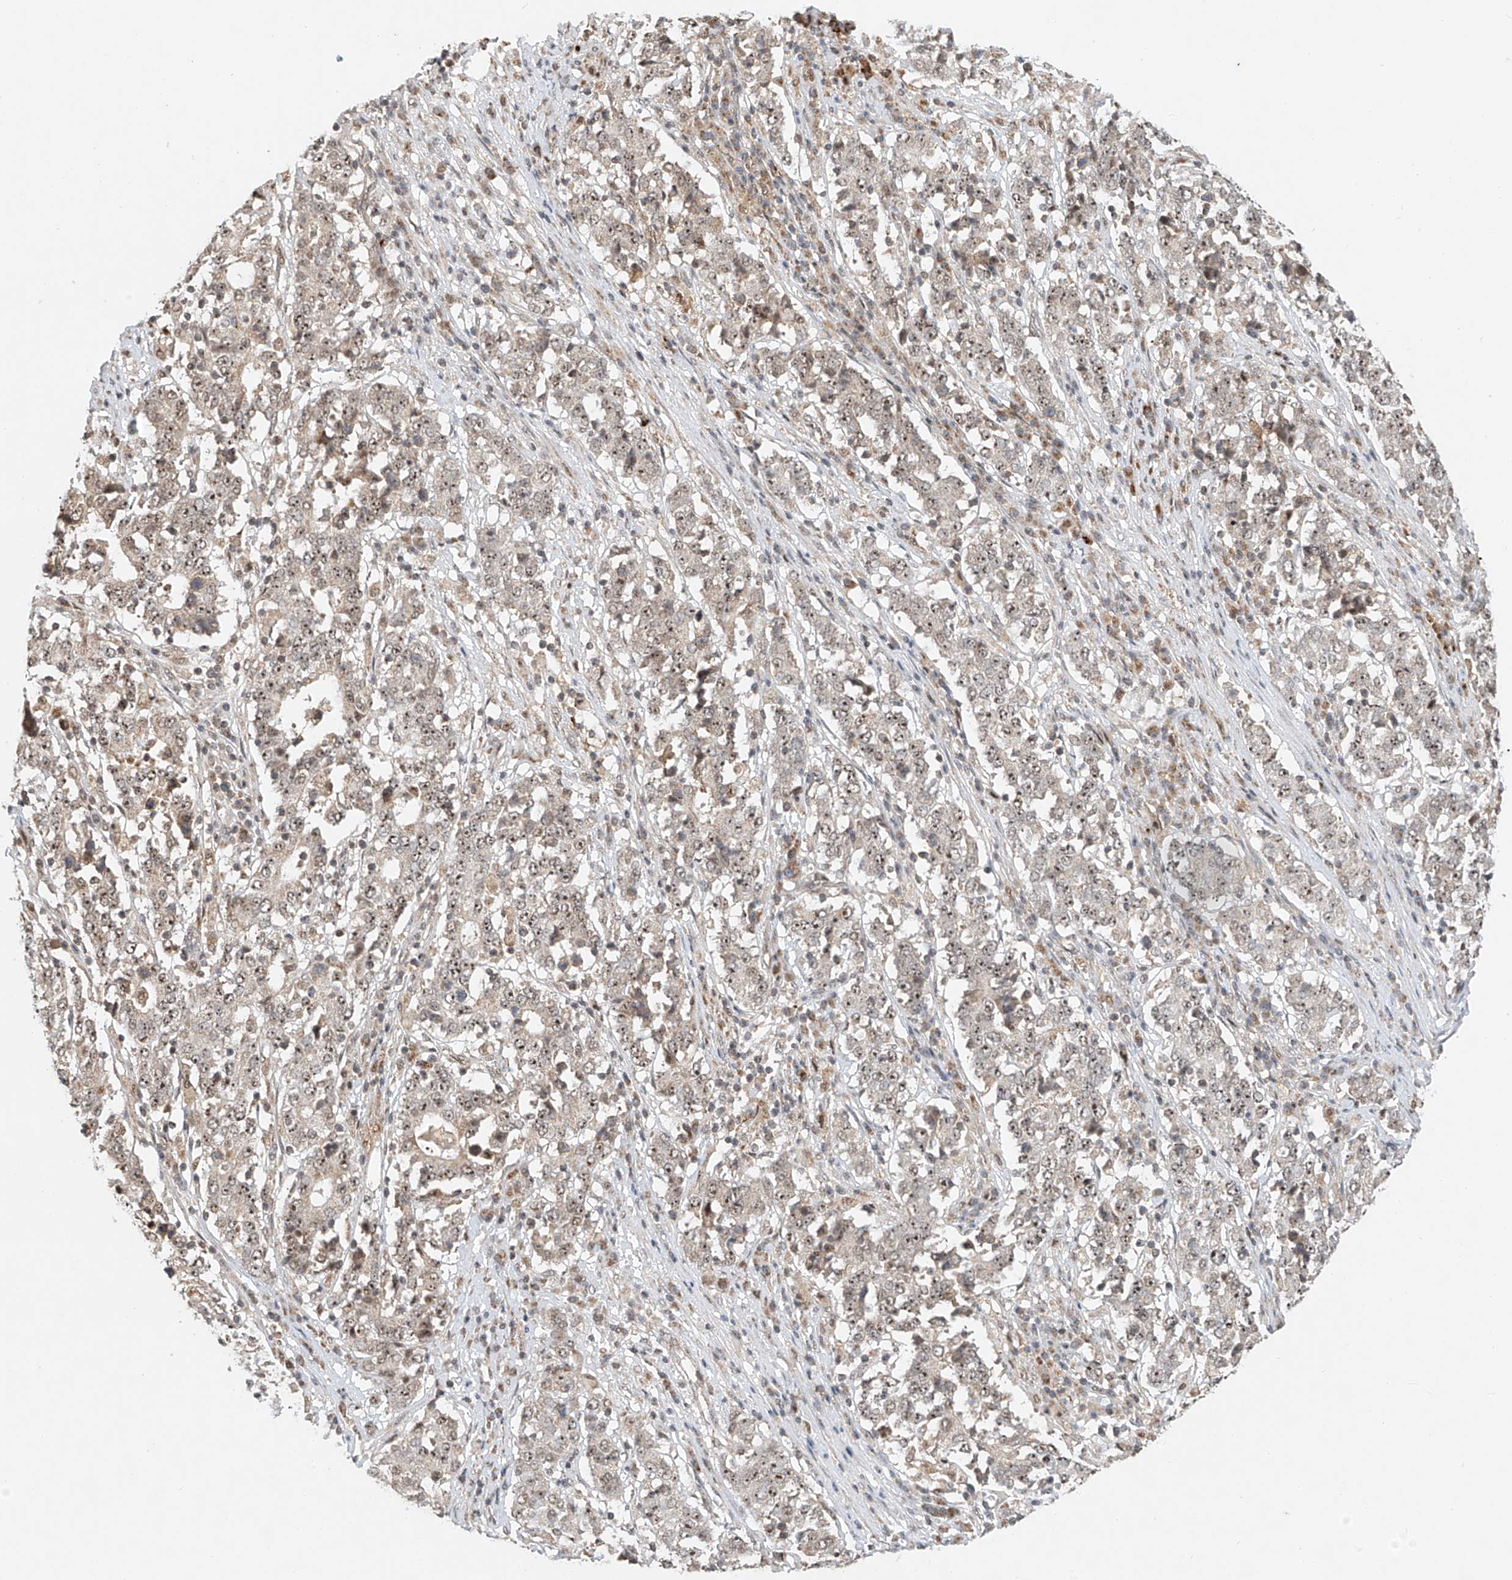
{"staining": {"intensity": "weak", "quantity": ">75%", "location": "nuclear"}, "tissue": "stomach cancer", "cell_type": "Tumor cells", "image_type": "cancer", "snomed": [{"axis": "morphology", "description": "Adenocarcinoma, NOS"}, {"axis": "topography", "description": "Stomach"}], "caption": "Protein staining of stomach adenocarcinoma tissue displays weak nuclear expression in approximately >75% of tumor cells. The staining was performed using DAB (3,3'-diaminobenzidine) to visualize the protein expression in brown, while the nuclei were stained in blue with hematoxylin (Magnification: 20x).", "gene": "SYTL3", "patient": {"sex": "male", "age": 59}}